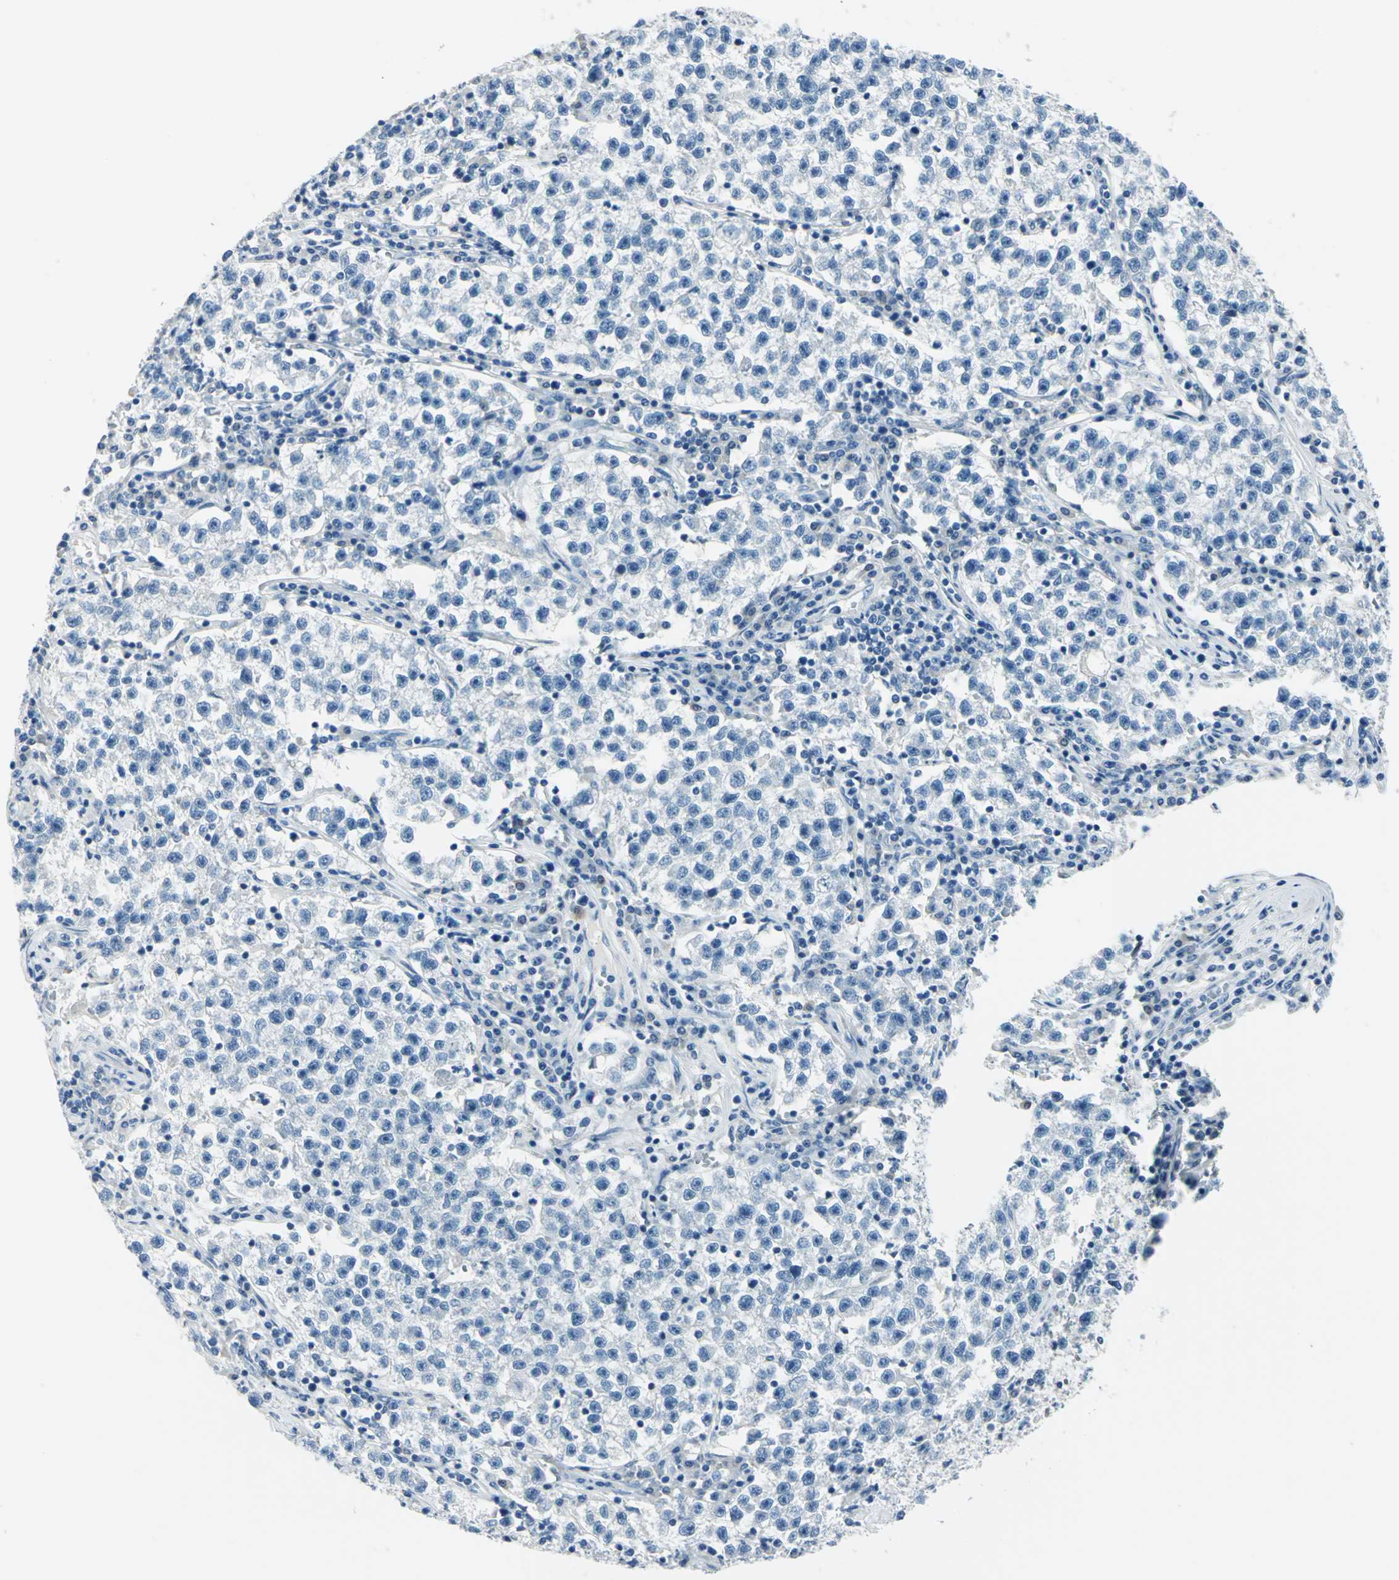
{"staining": {"intensity": "negative", "quantity": "none", "location": "none"}, "tissue": "testis cancer", "cell_type": "Tumor cells", "image_type": "cancer", "snomed": [{"axis": "morphology", "description": "Seminoma, NOS"}, {"axis": "topography", "description": "Testis"}], "caption": "Tumor cells are negative for protein expression in human testis cancer.", "gene": "AKR1A1", "patient": {"sex": "male", "age": 22}}